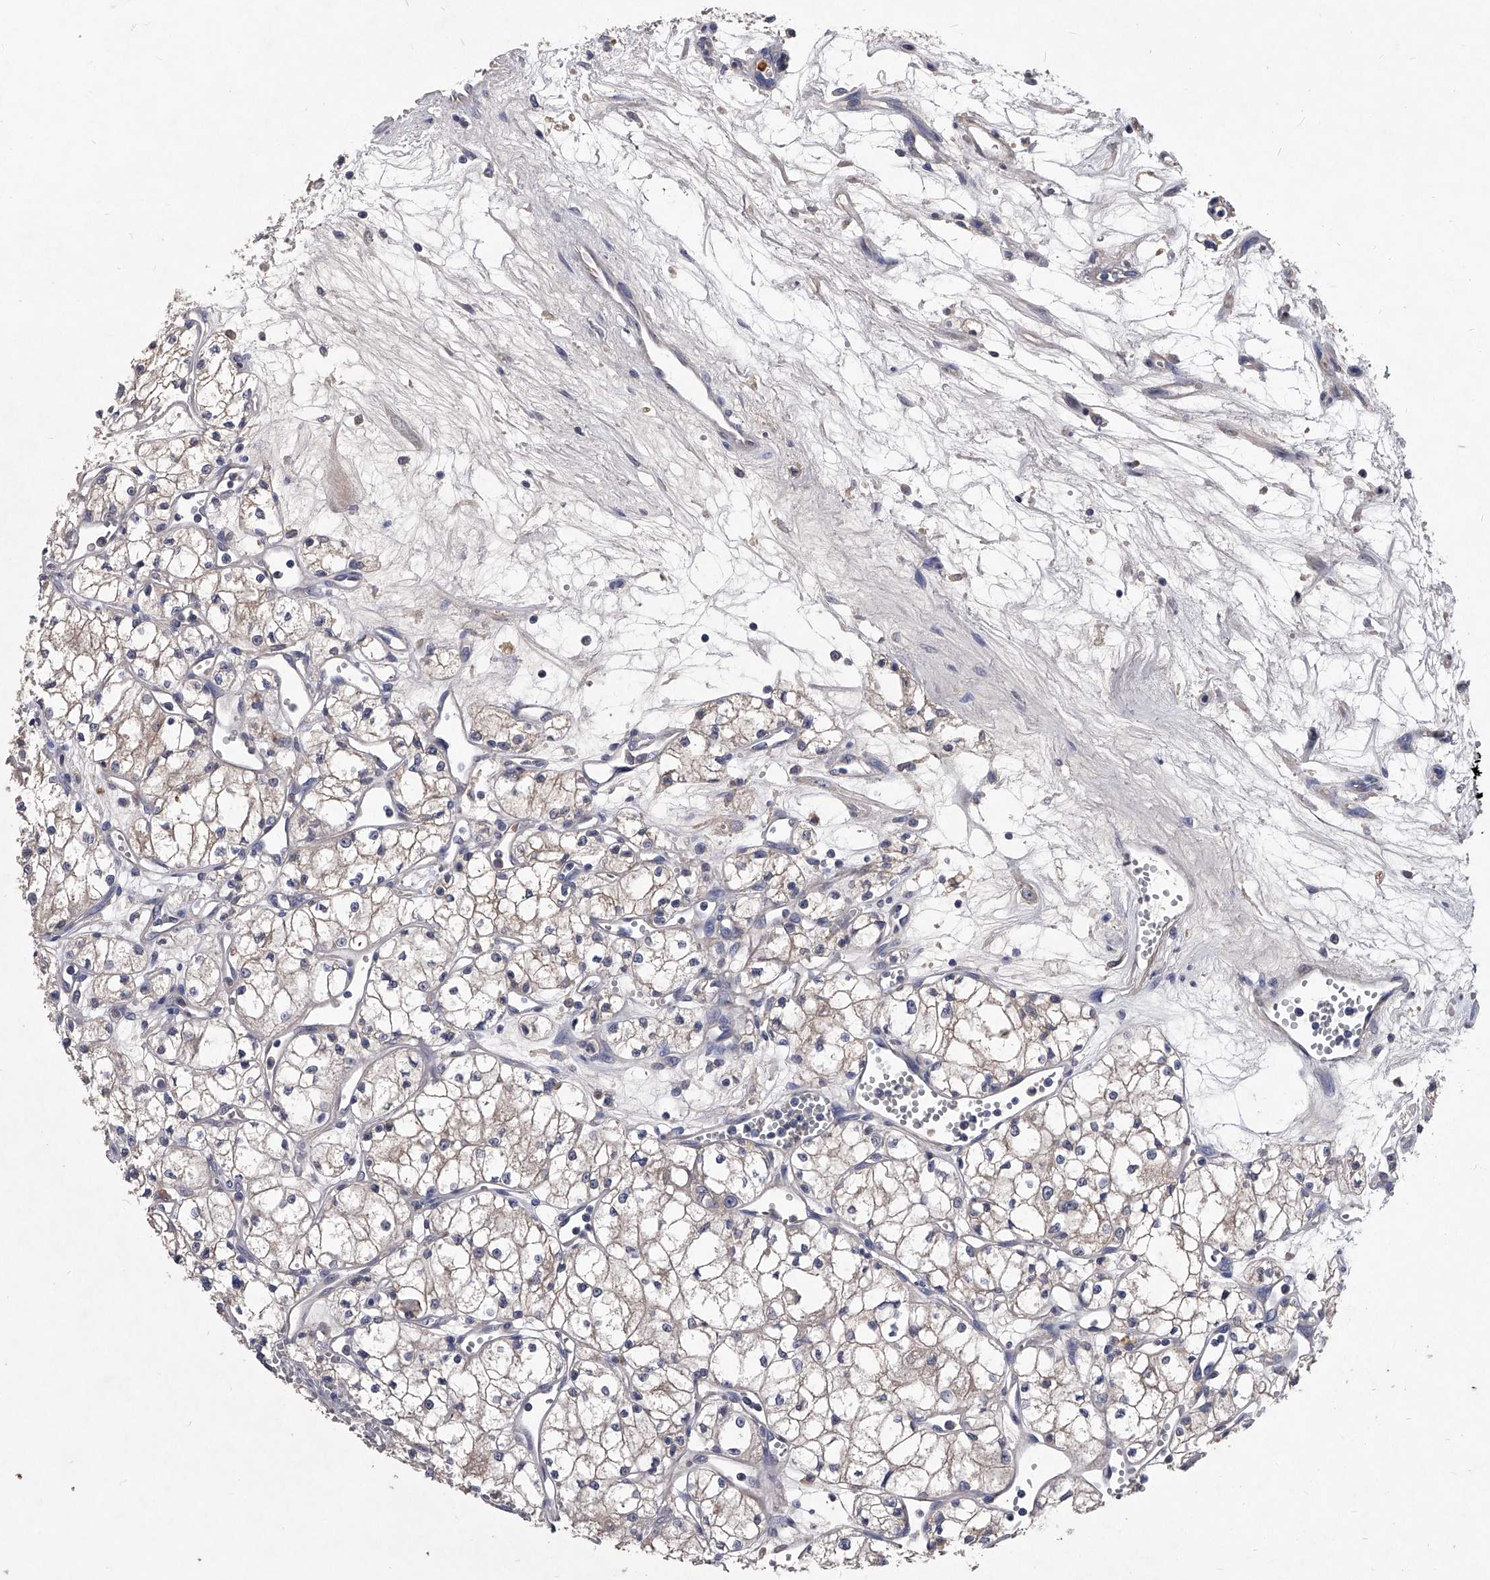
{"staining": {"intensity": "weak", "quantity": "25%-75%", "location": "cytoplasmic/membranous"}, "tissue": "renal cancer", "cell_type": "Tumor cells", "image_type": "cancer", "snomed": [{"axis": "morphology", "description": "Adenocarcinoma, NOS"}, {"axis": "topography", "description": "Kidney"}], "caption": "Immunohistochemical staining of human adenocarcinoma (renal) reveals low levels of weak cytoplasmic/membranous protein staining in approximately 25%-75% of tumor cells. Immunohistochemistry (ihc) stains the protein in brown and the nuclei are stained blue.", "gene": "C5", "patient": {"sex": "male", "age": 59}}